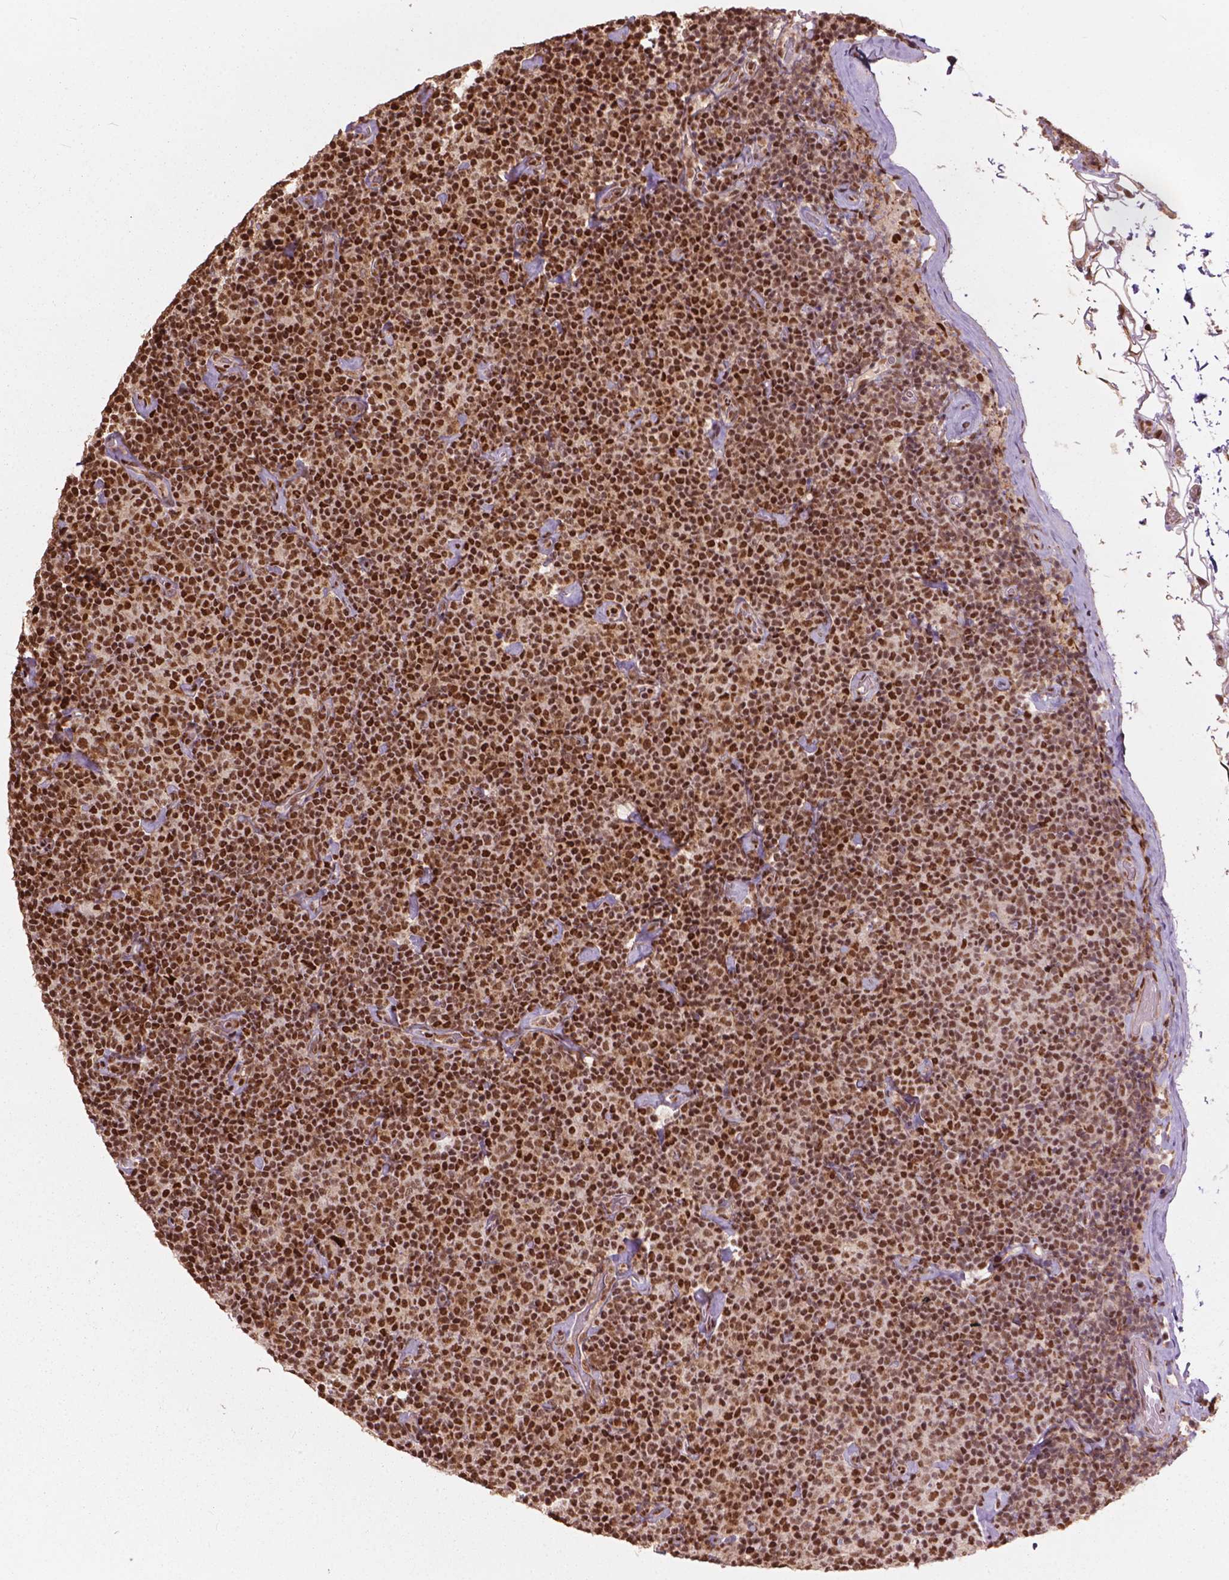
{"staining": {"intensity": "strong", "quantity": ">75%", "location": "nuclear"}, "tissue": "lymphoma", "cell_type": "Tumor cells", "image_type": "cancer", "snomed": [{"axis": "morphology", "description": "Malignant lymphoma, non-Hodgkin's type, Low grade"}, {"axis": "topography", "description": "Lymph node"}], "caption": "IHC staining of low-grade malignant lymphoma, non-Hodgkin's type, which demonstrates high levels of strong nuclear expression in approximately >75% of tumor cells indicating strong nuclear protein expression. The staining was performed using DAB (3,3'-diaminobenzidine) (brown) for protein detection and nuclei were counterstained in hematoxylin (blue).", "gene": "ANP32B", "patient": {"sex": "male", "age": 81}}